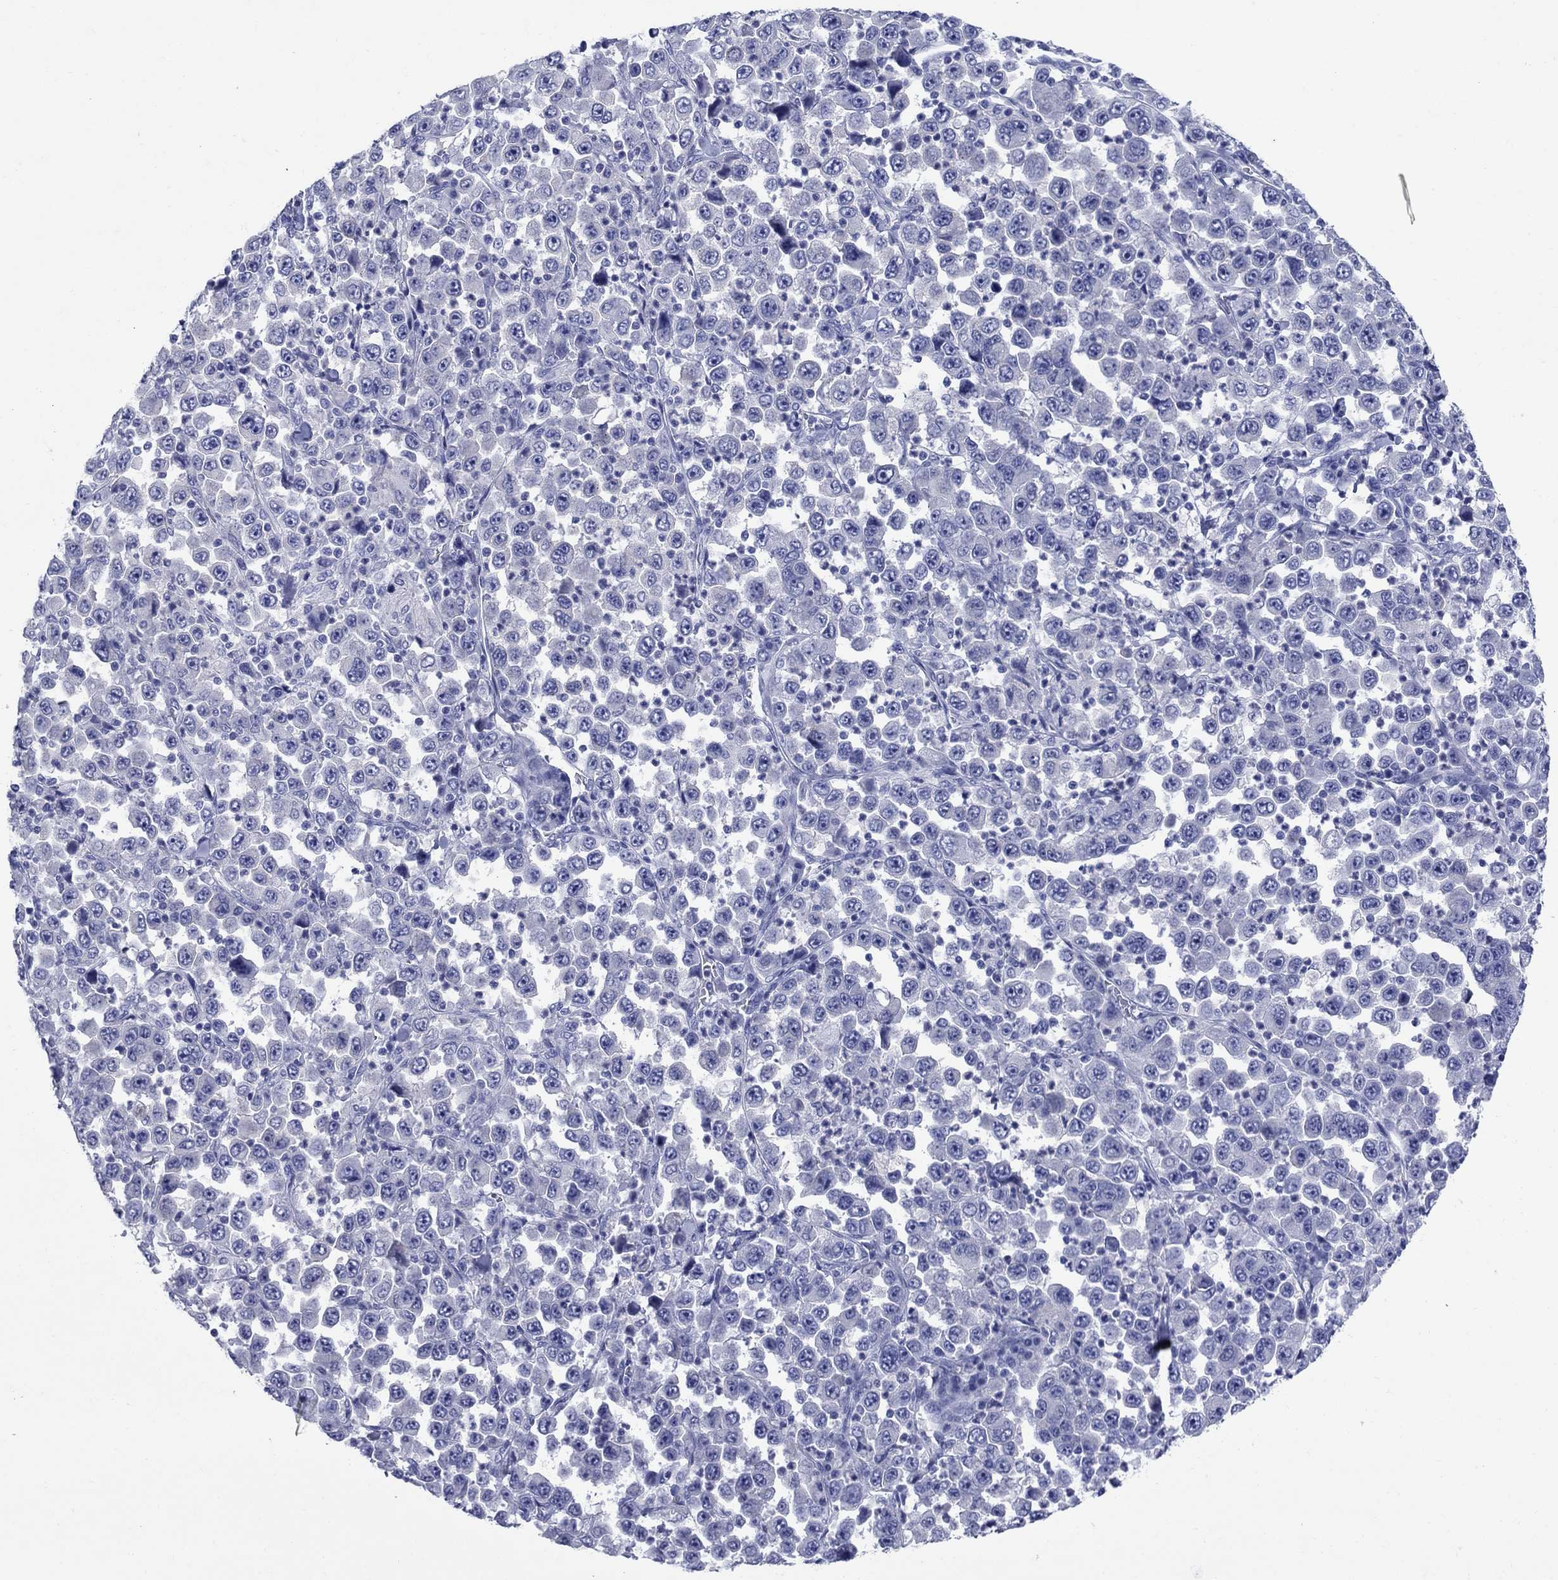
{"staining": {"intensity": "negative", "quantity": "none", "location": "none"}, "tissue": "stomach cancer", "cell_type": "Tumor cells", "image_type": "cancer", "snomed": [{"axis": "morphology", "description": "Normal tissue, NOS"}, {"axis": "morphology", "description": "Adenocarcinoma, NOS"}, {"axis": "topography", "description": "Stomach, upper"}, {"axis": "topography", "description": "Stomach"}], "caption": "Tumor cells are negative for brown protein staining in stomach cancer.", "gene": "SULT2B1", "patient": {"sex": "male", "age": 59}}